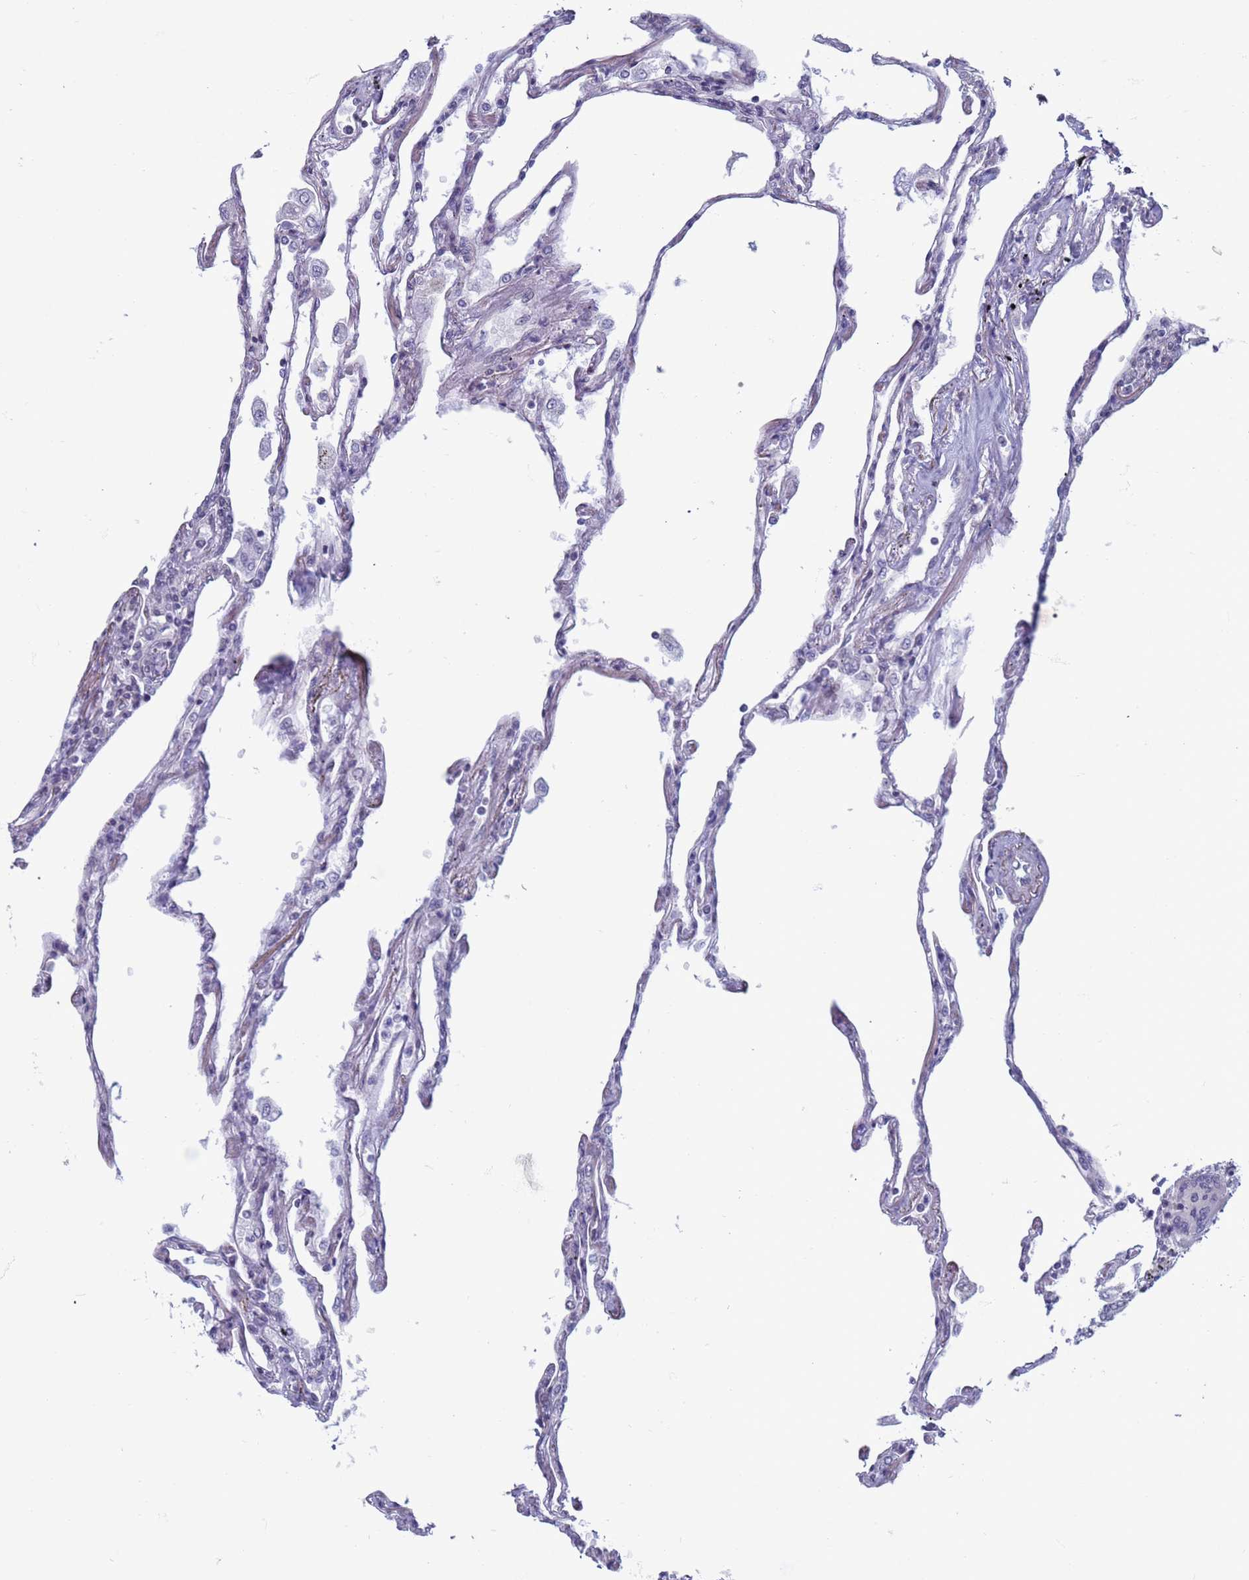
{"staining": {"intensity": "weak", "quantity": "<25%", "location": "nuclear"}, "tissue": "lung", "cell_type": "Alveolar cells", "image_type": "normal", "snomed": [{"axis": "morphology", "description": "Normal tissue, NOS"}, {"axis": "topography", "description": "Lung"}], "caption": "Immunohistochemistry micrograph of benign lung: human lung stained with DAB exhibits no significant protein expression in alveolar cells. (DAB (3,3'-diaminobenzidine) immunohistochemistry (IHC) visualized using brightfield microscopy, high magnification).", "gene": "SAE1", "patient": {"sex": "female", "age": 67}}